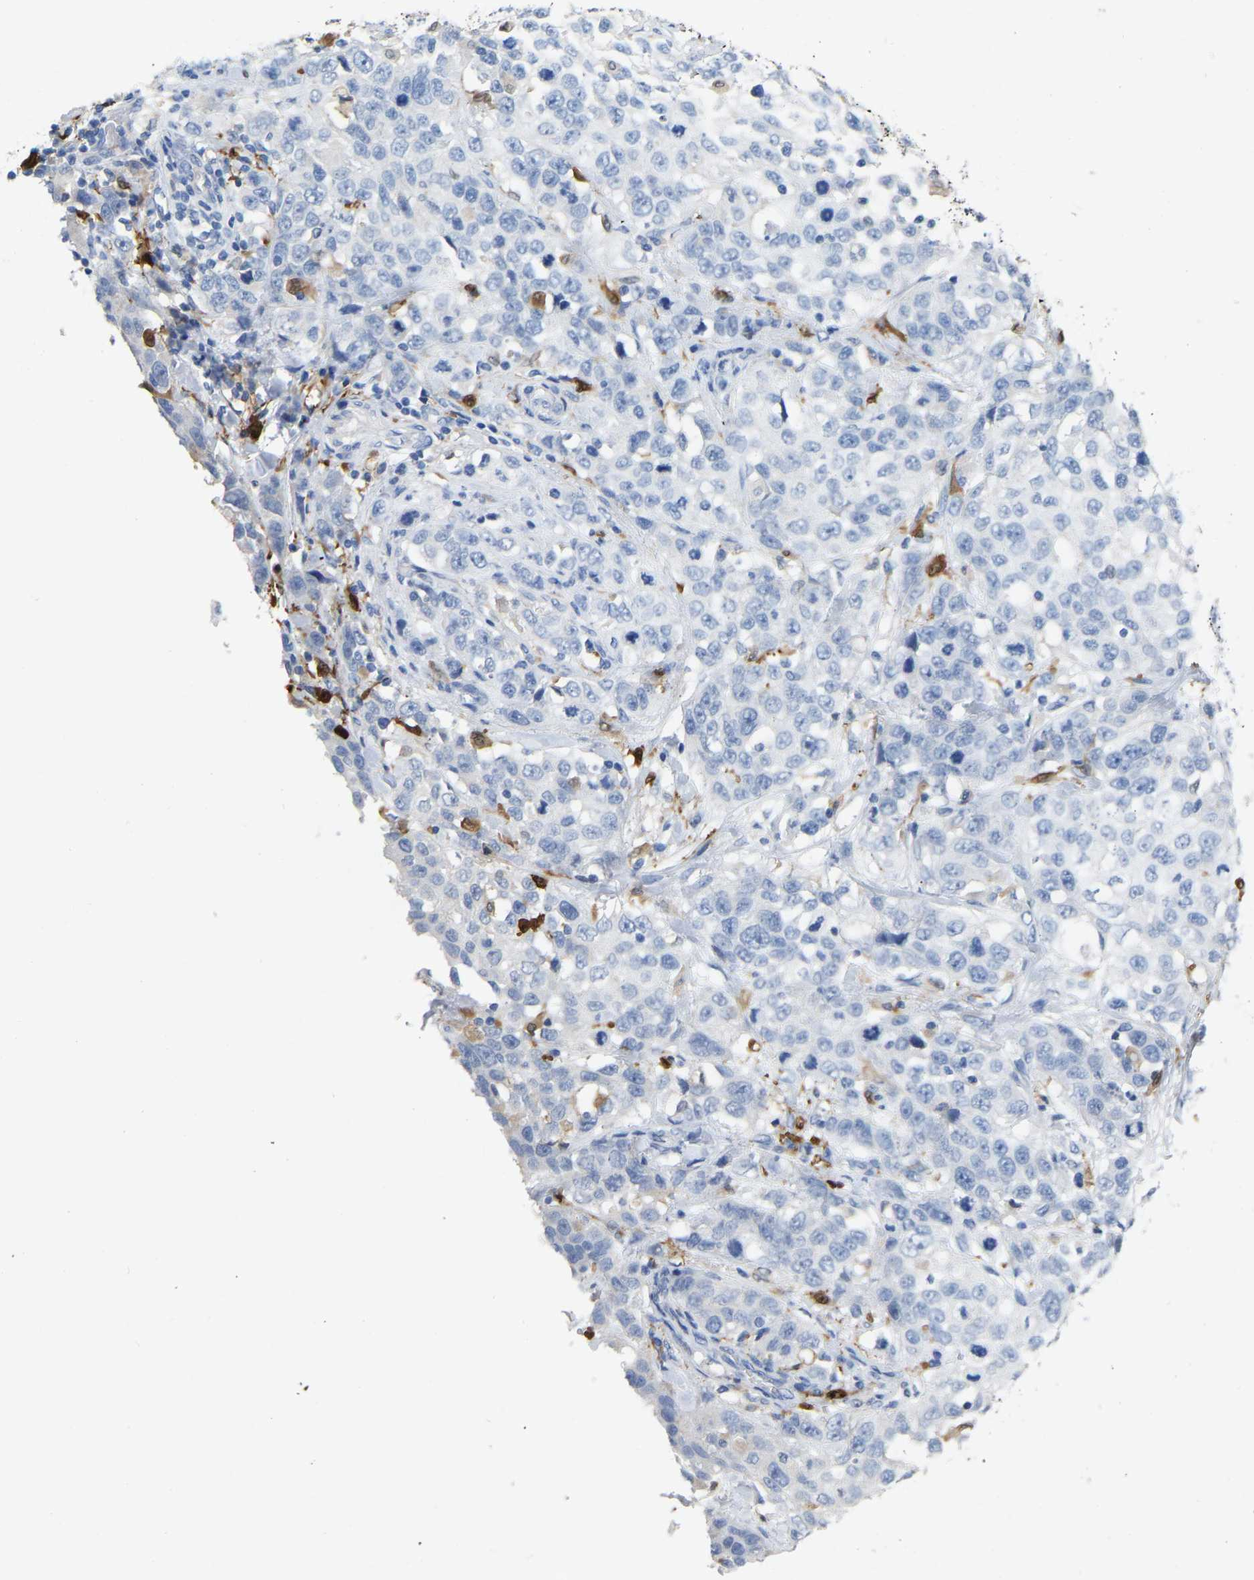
{"staining": {"intensity": "negative", "quantity": "none", "location": "none"}, "tissue": "stomach cancer", "cell_type": "Tumor cells", "image_type": "cancer", "snomed": [{"axis": "morphology", "description": "Normal tissue, NOS"}, {"axis": "morphology", "description": "Adenocarcinoma, NOS"}, {"axis": "topography", "description": "Stomach"}], "caption": "This is an immunohistochemistry histopathology image of stomach cancer. There is no staining in tumor cells.", "gene": "ULBP2", "patient": {"sex": "male", "age": 48}}